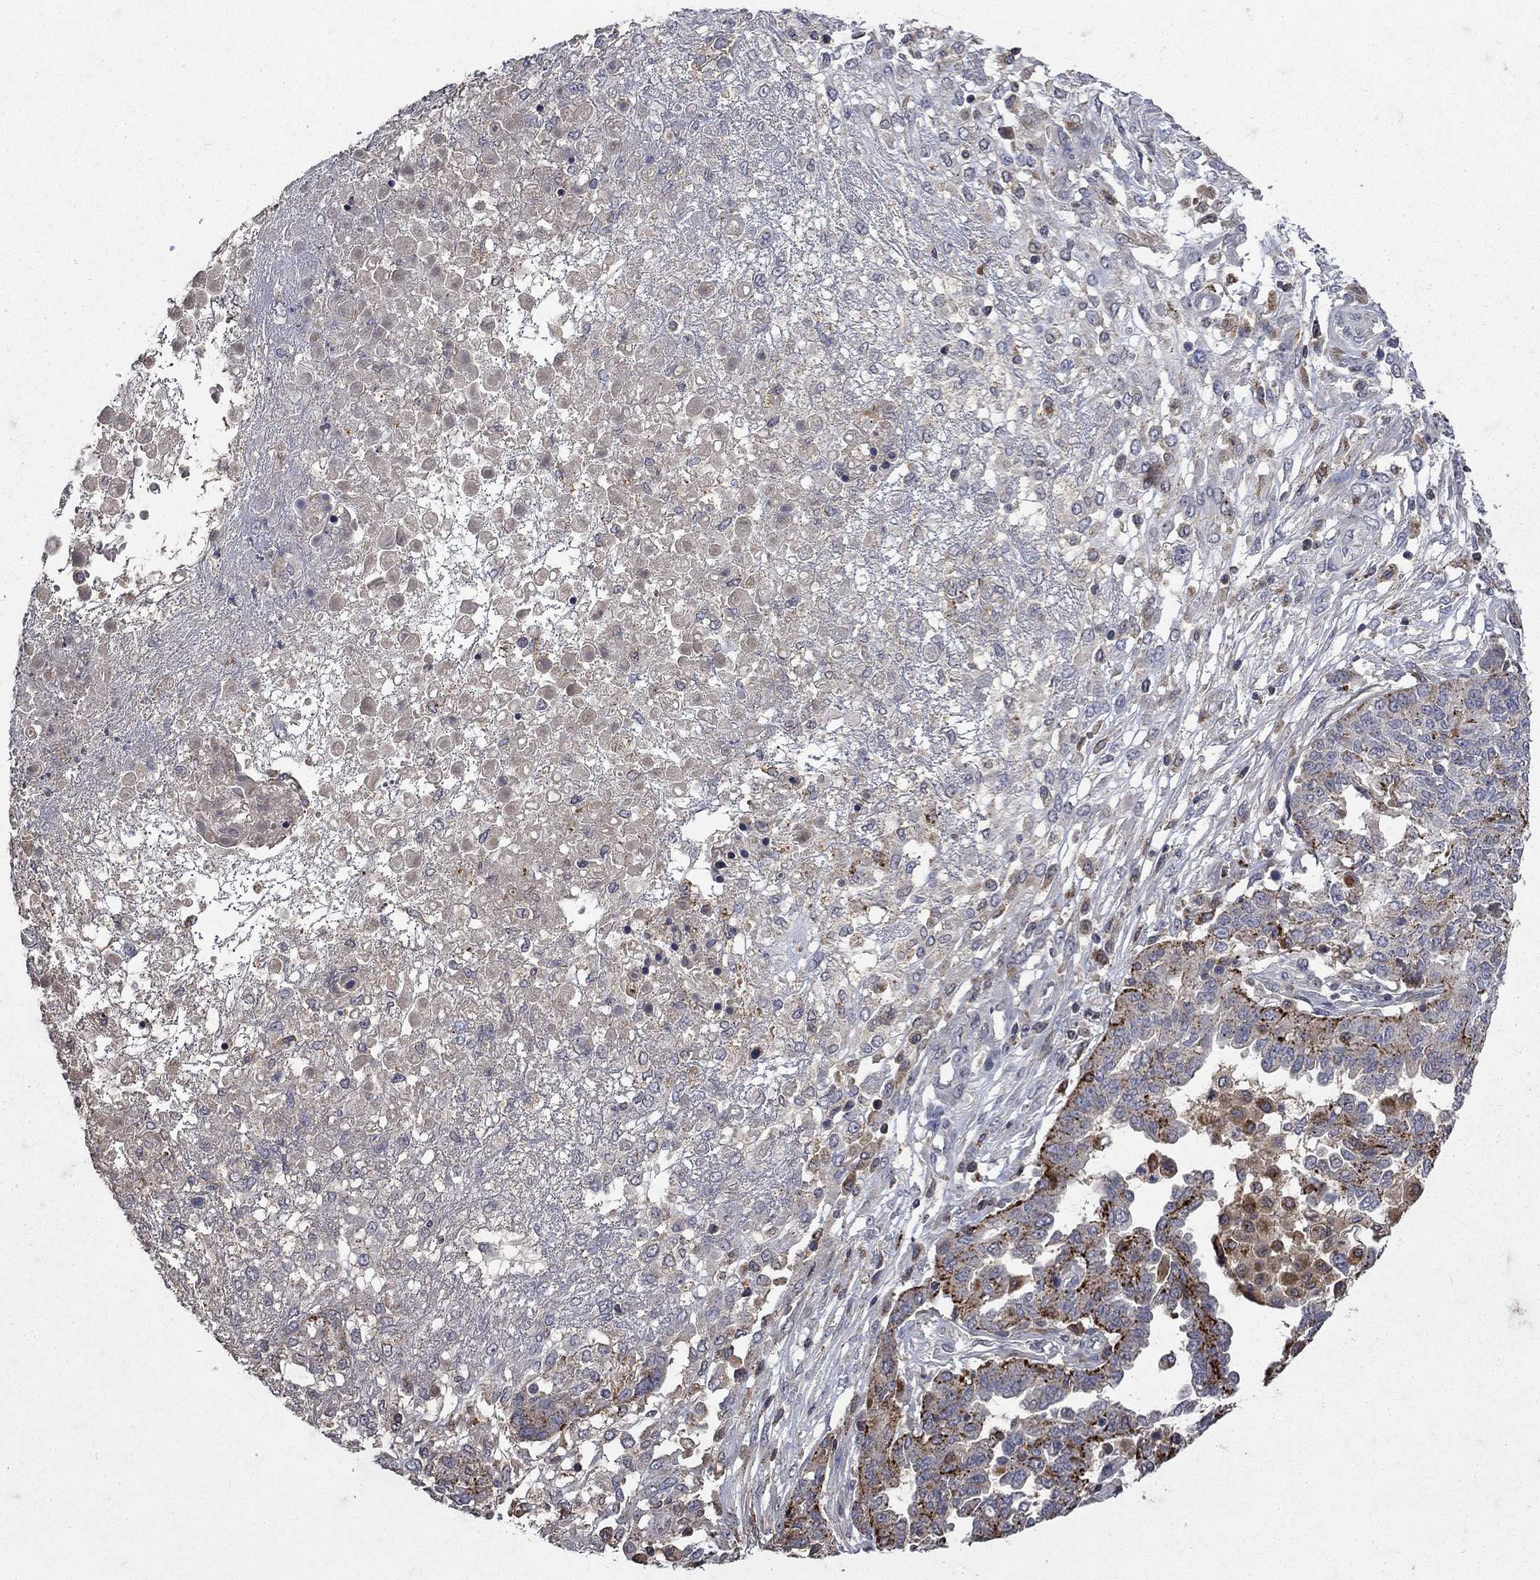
{"staining": {"intensity": "strong", "quantity": "<25%", "location": "cytoplasmic/membranous"}, "tissue": "ovarian cancer", "cell_type": "Tumor cells", "image_type": "cancer", "snomed": [{"axis": "morphology", "description": "Cystadenocarcinoma, serous, NOS"}, {"axis": "topography", "description": "Ovary"}], "caption": "The micrograph reveals a brown stain indicating the presence of a protein in the cytoplasmic/membranous of tumor cells in ovarian cancer. The protein of interest is shown in brown color, while the nuclei are stained blue.", "gene": "NPC2", "patient": {"sex": "female", "age": 67}}